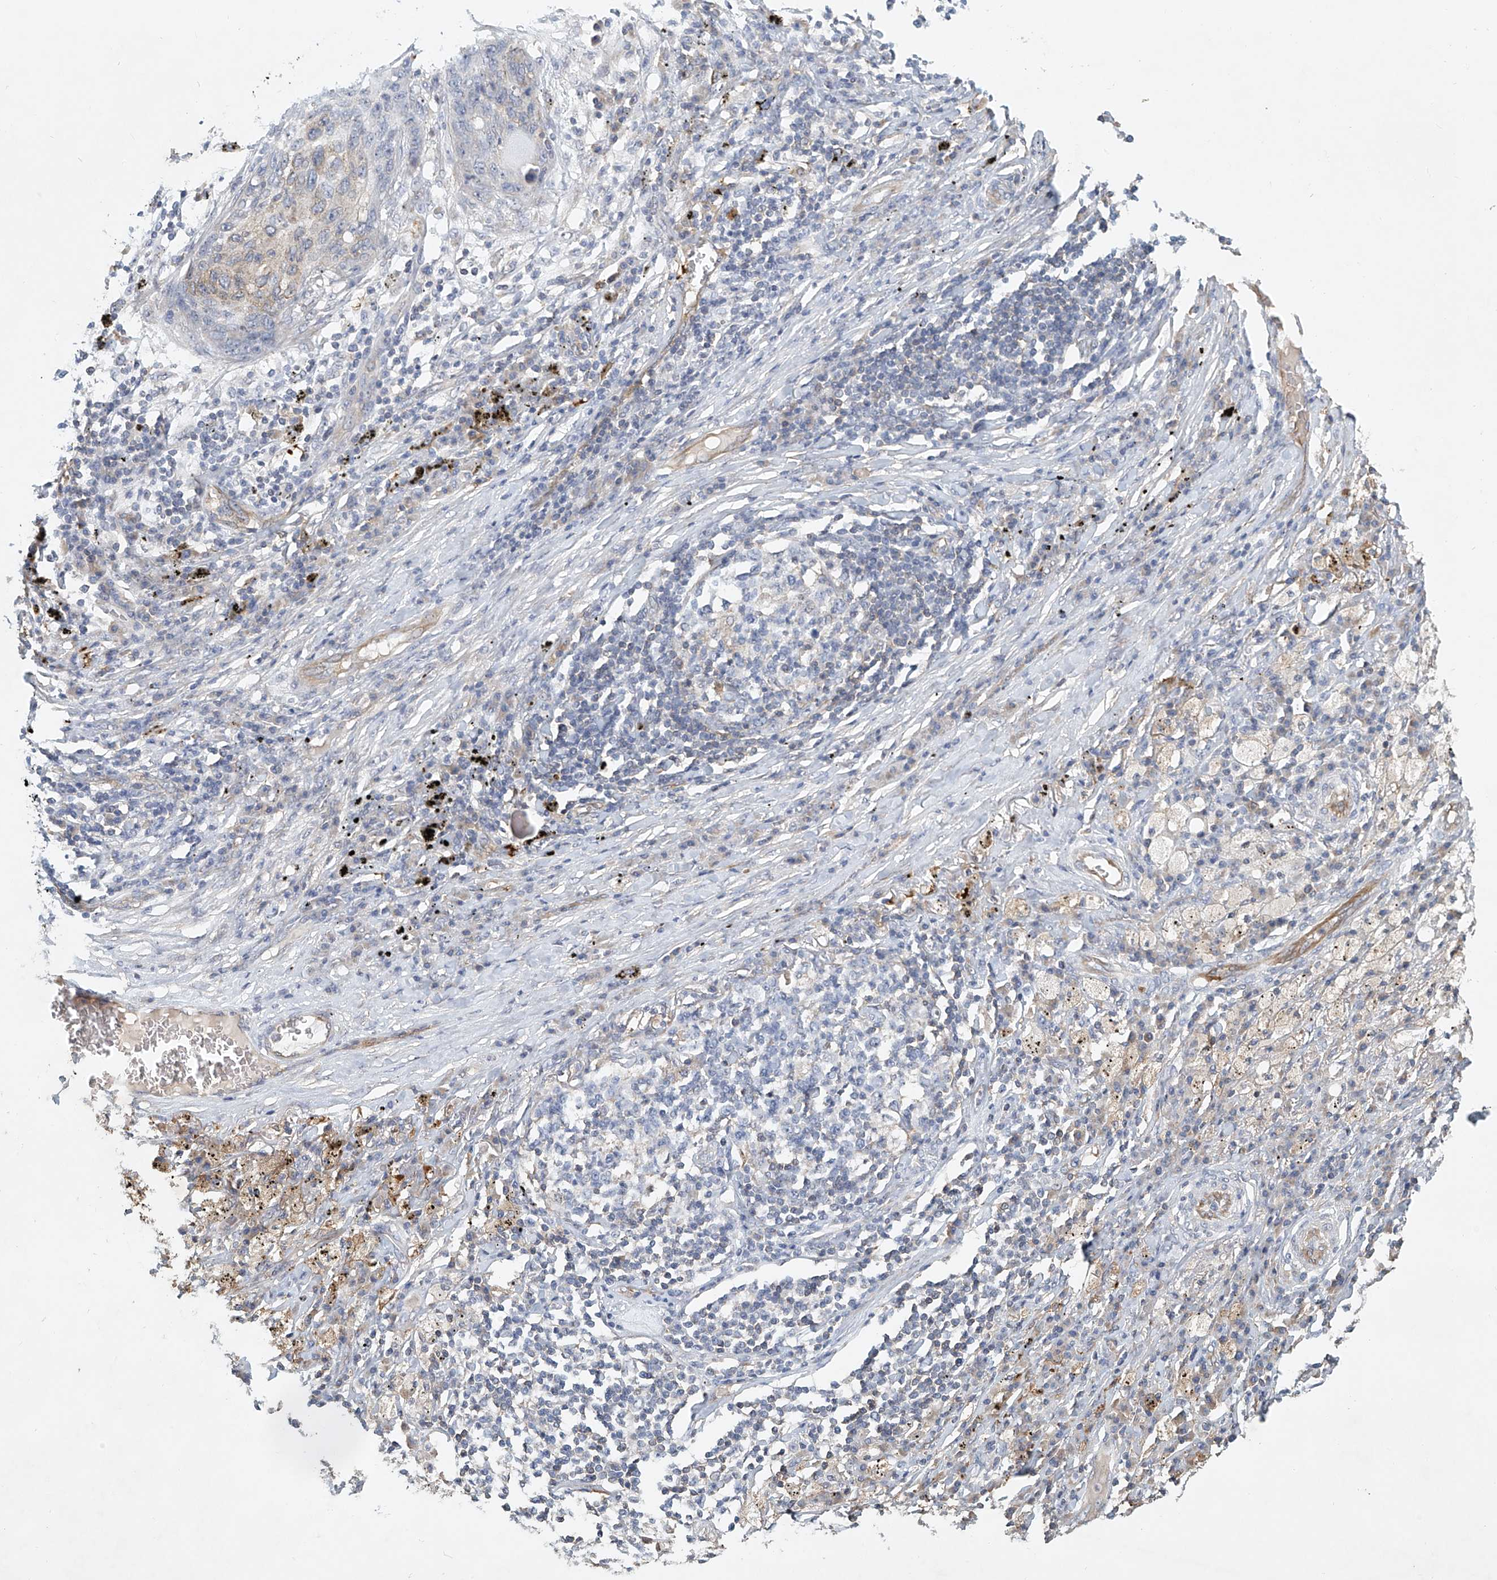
{"staining": {"intensity": "weak", "quantity": "<25%", "location": "cytoplasmic/membranous"}, "tissue": "lung cancer", "cell_type": "Tumor cells", "image_type": "cancer", "snomed": [{"axis": "morphology", "description": "Squamous cell carcinoma, NOS"}, {"axis": "topography", "description": "Lung"}], "caption": "Micrograph shows no significant protein staining in tumor cells of lung cancer. (DAB IHC with hematoxylin counter stain).", "gene": "CARMIL1", "patient": {"sex": "female", "age": 63}}